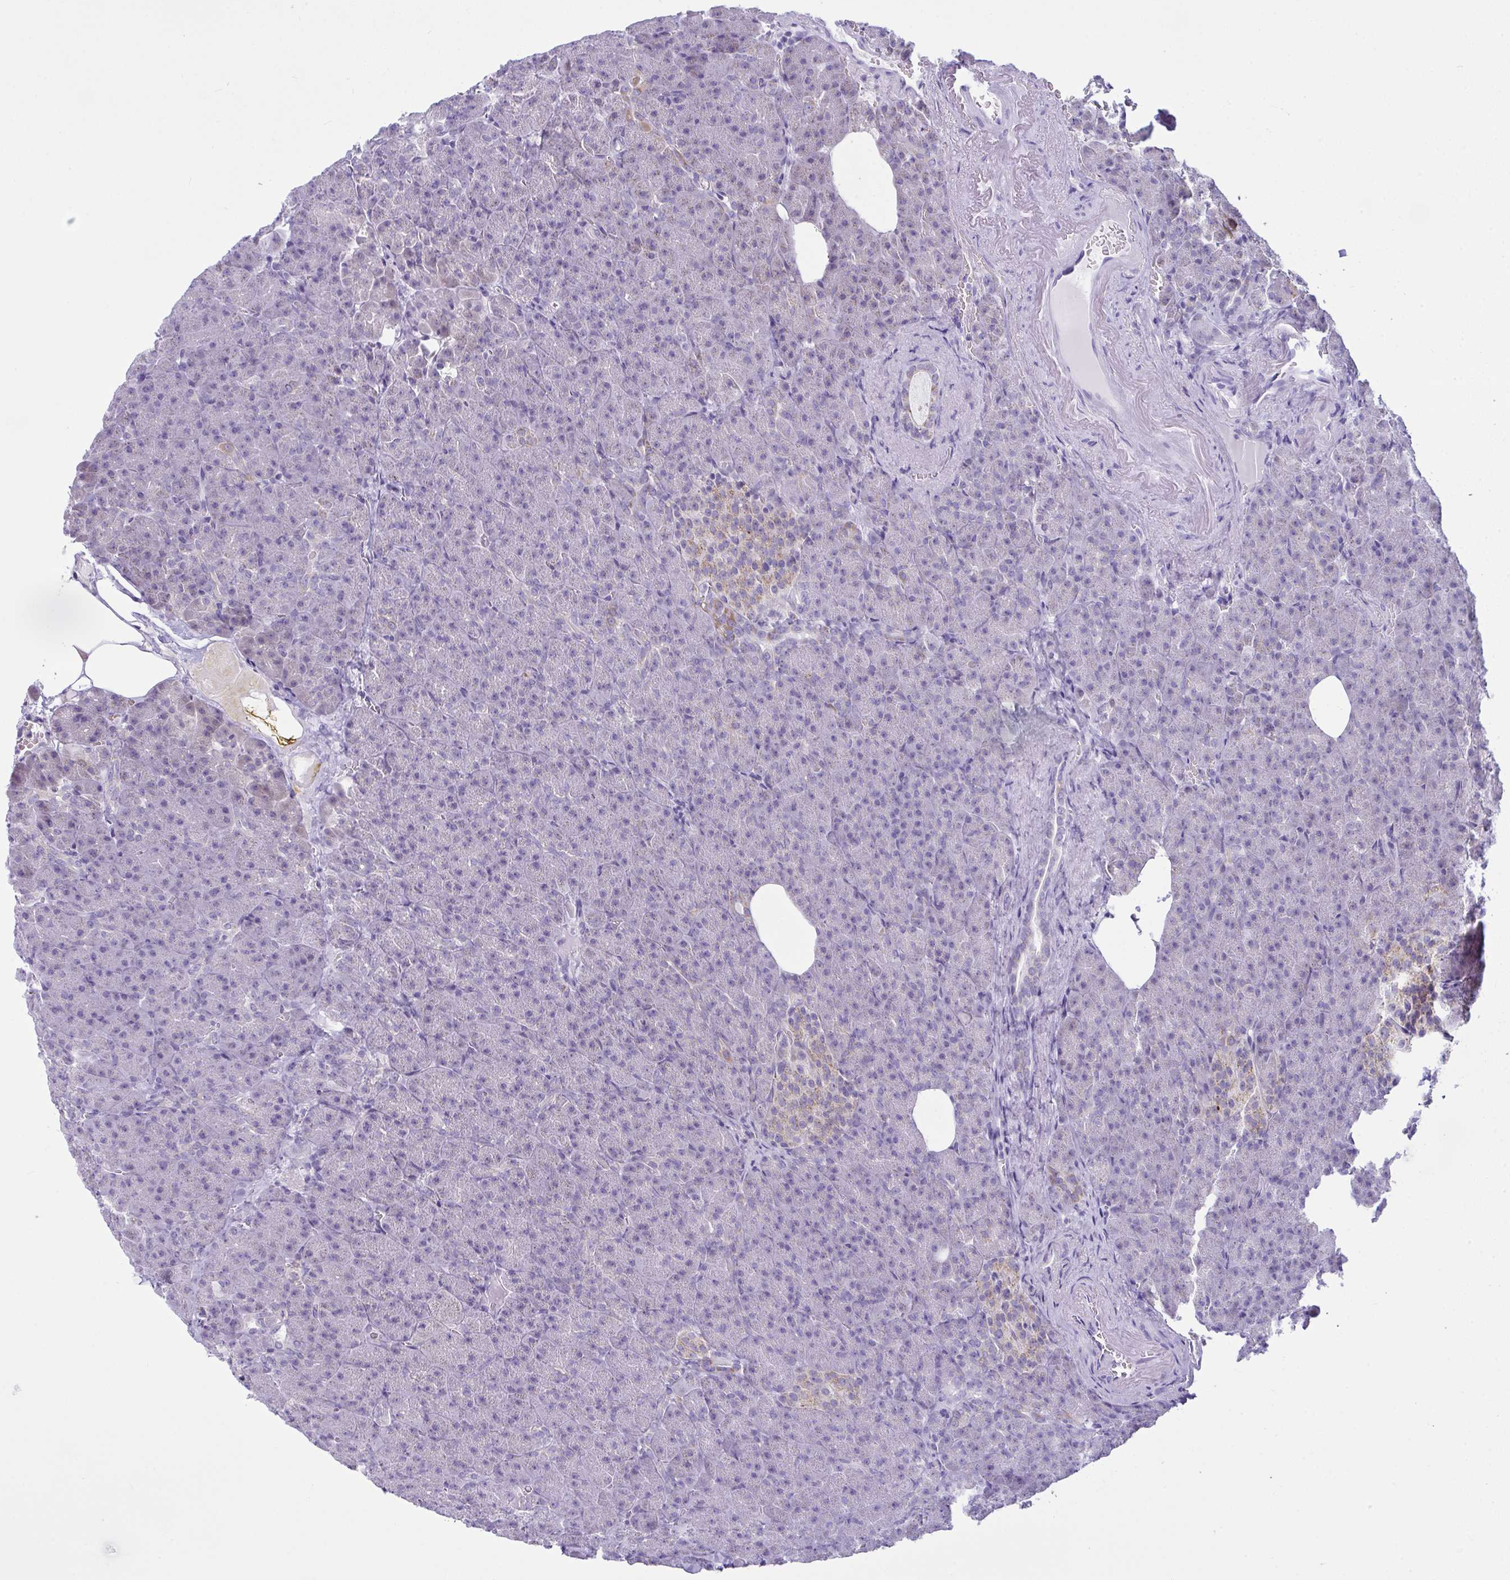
{"staining": {"intensity": "negative", "quantity": "none", "location": "none"}, "tissue": "pancreas", "cell_type": "Exocrine glandular cells", "image_type": "normal", "snomed": [{"axis": "morphology", "description": "Normal tissue, NOS"}, {"axis": "topography", "description": "Pancreas"}], "caption": "There is no significant positivity in exocrine glandular cells of pancreas. (DAB IHC with hematoxylin counter stain).", "gene": "BBS1", "patient": {"sex": "female", "age": 74}}